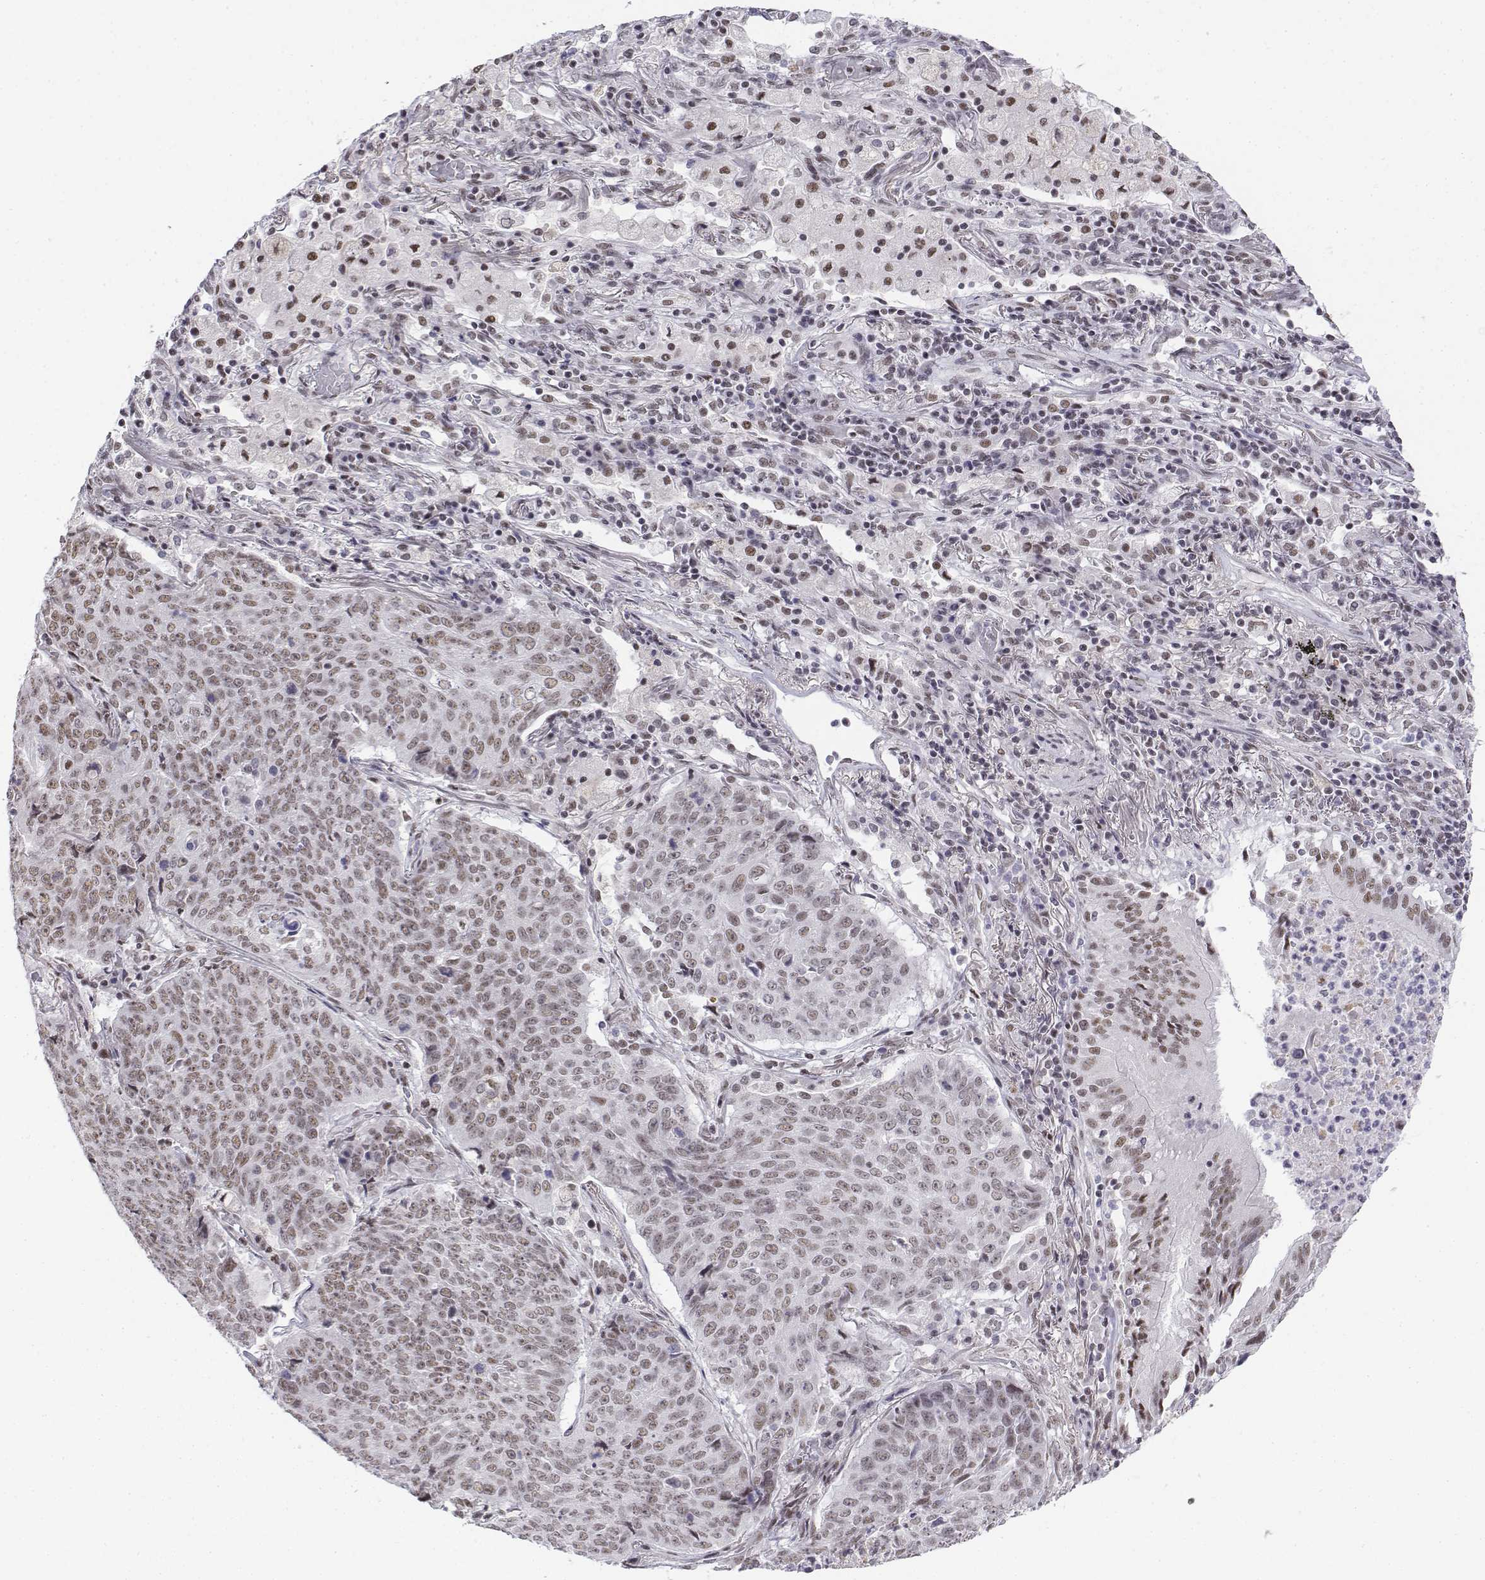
{"staining": {"intensity": "weak", "quantity": ">75%", "location": "nuclear"}, "tissue": "lung cancer", "cell_type": "Tumor cells", "image_type": "cancer", "snomed": [{"axis": "morphology", "description": "Normal tissue, NOS"}, {"axis": "morphology", "description": "Squamous cell carcinoma, NOS"}, {"axis": "topography", "description": "Bronchus"}, {"axis": "topography", "description": "Lung"}], "caption": "About >75% of tumor cells in lung cancer (squamous cell carcinoma) exhibit weak nuclear protein staining as visualized by brown immunohistochemical staining.", "gene": "SETD1A", "patient": {"sex": "male", "age": 64}}